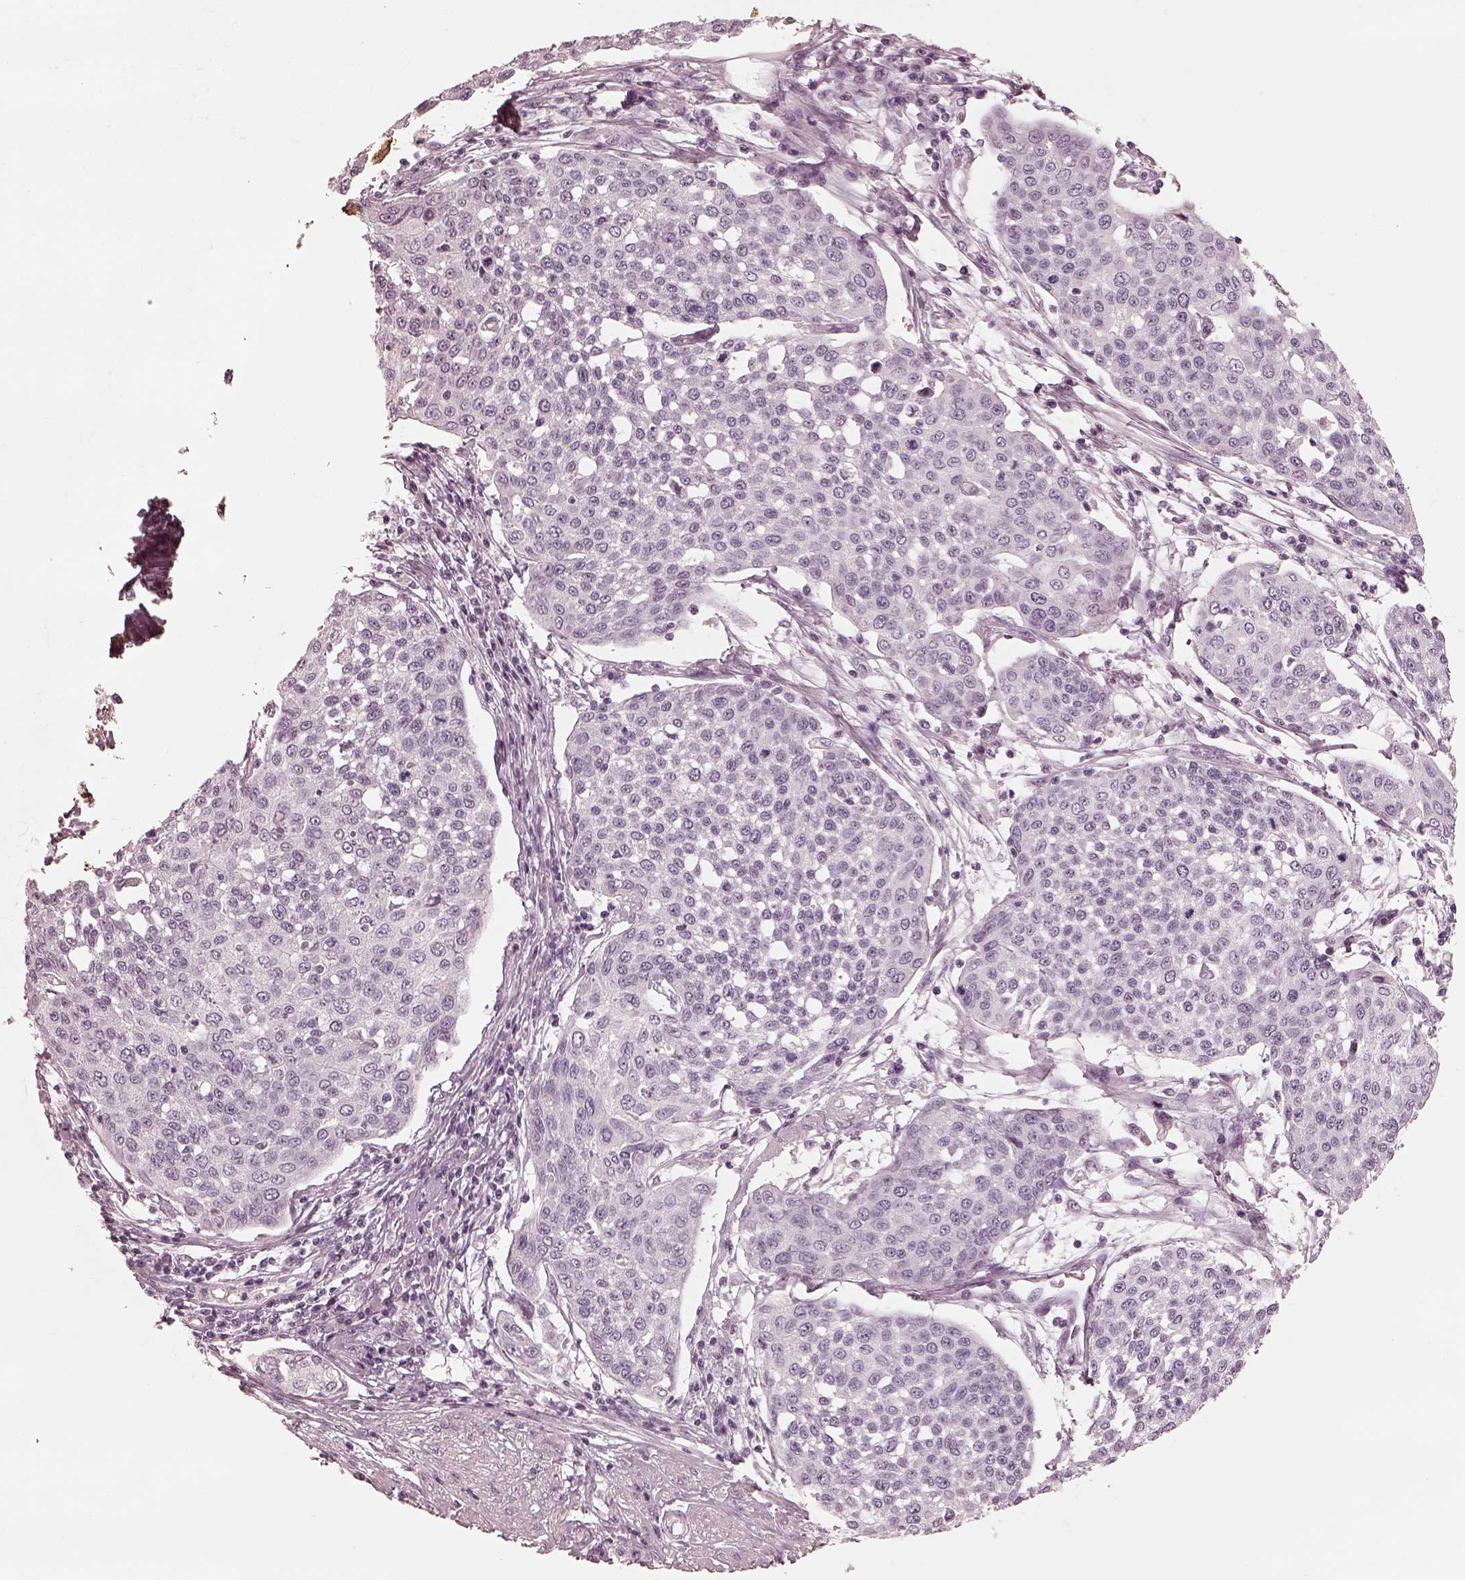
{"staining": {"intensity": "negative", "quantity": "none", "location": "none"}, "tissue": "cervical cancer", "cell_type": "Tumor cells", "image_type": "cancer", "snomed": [{"axis": "morphology", "description": "Squamous cell carcinoma, NOS"}, {"axis": "topography", "description": "Cervix"}], "caption": "A photomicrograph of human cervical cancer (squamous cell carcinoma) is negative for staining in tumor cells.", "gene": "ADRB3", "patient": {"sex": "female", "age": 34}}